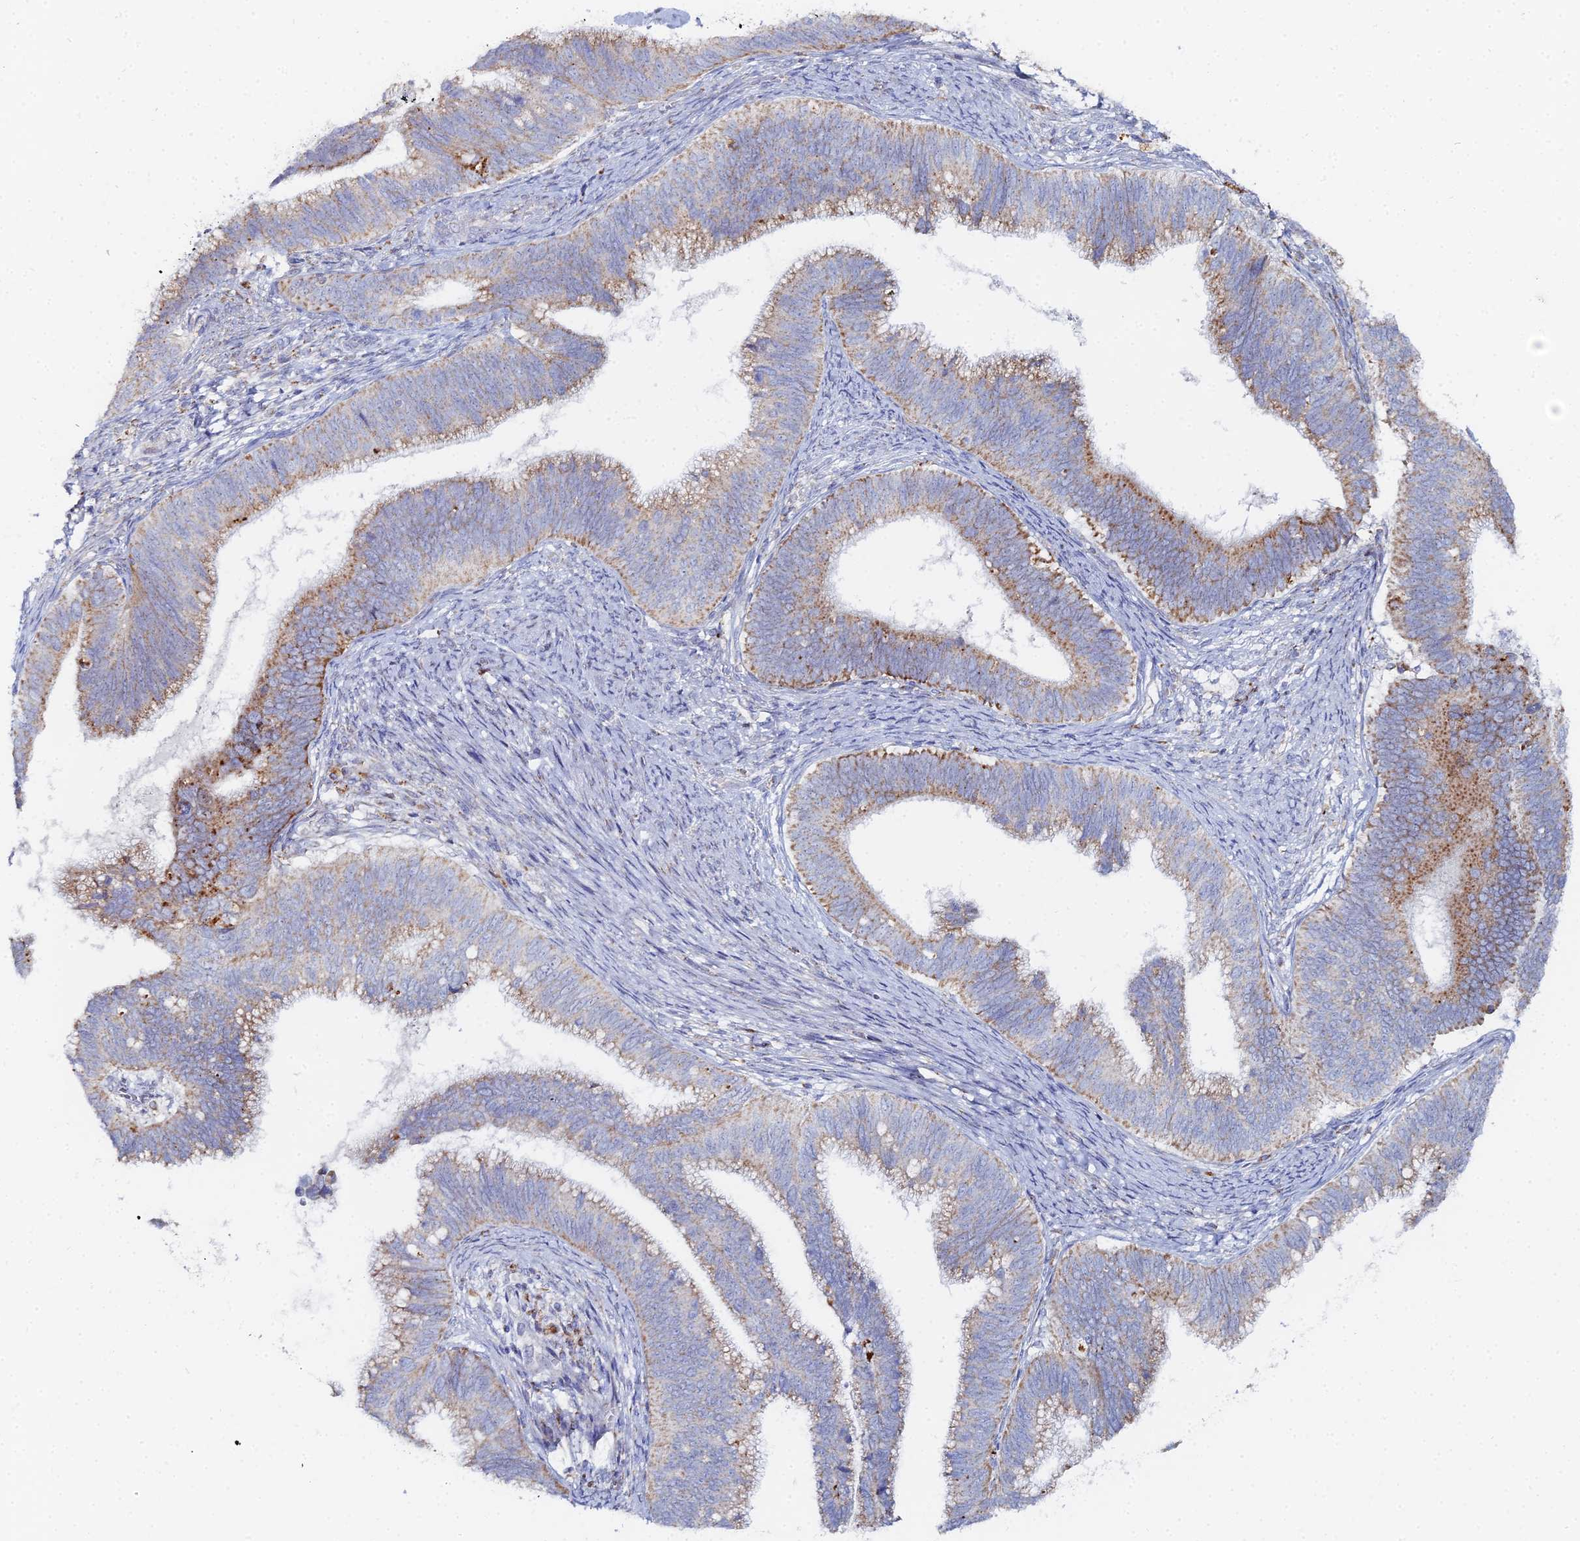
{"staining": {"intensity": "moderate", "quantity": ">75%", "location": "cytoplasmic/membranous"}, "tissue": "cervical cancer", "cell_type": "Tumor cells", "image_type": "cancer", "snomed": [{"axis": "morphology", "description": "Adenocarcinoma, NOS"}, {"axis": "topography", "description": "Cervix"}], "caption": "Cervical cancer stained for a protein (brown) displays moderate cytoplasmic/membranous positive expression in about >75% of tumor cells.", "gene": "MPC1", "patient": {"sex": "female", "age": 42}}